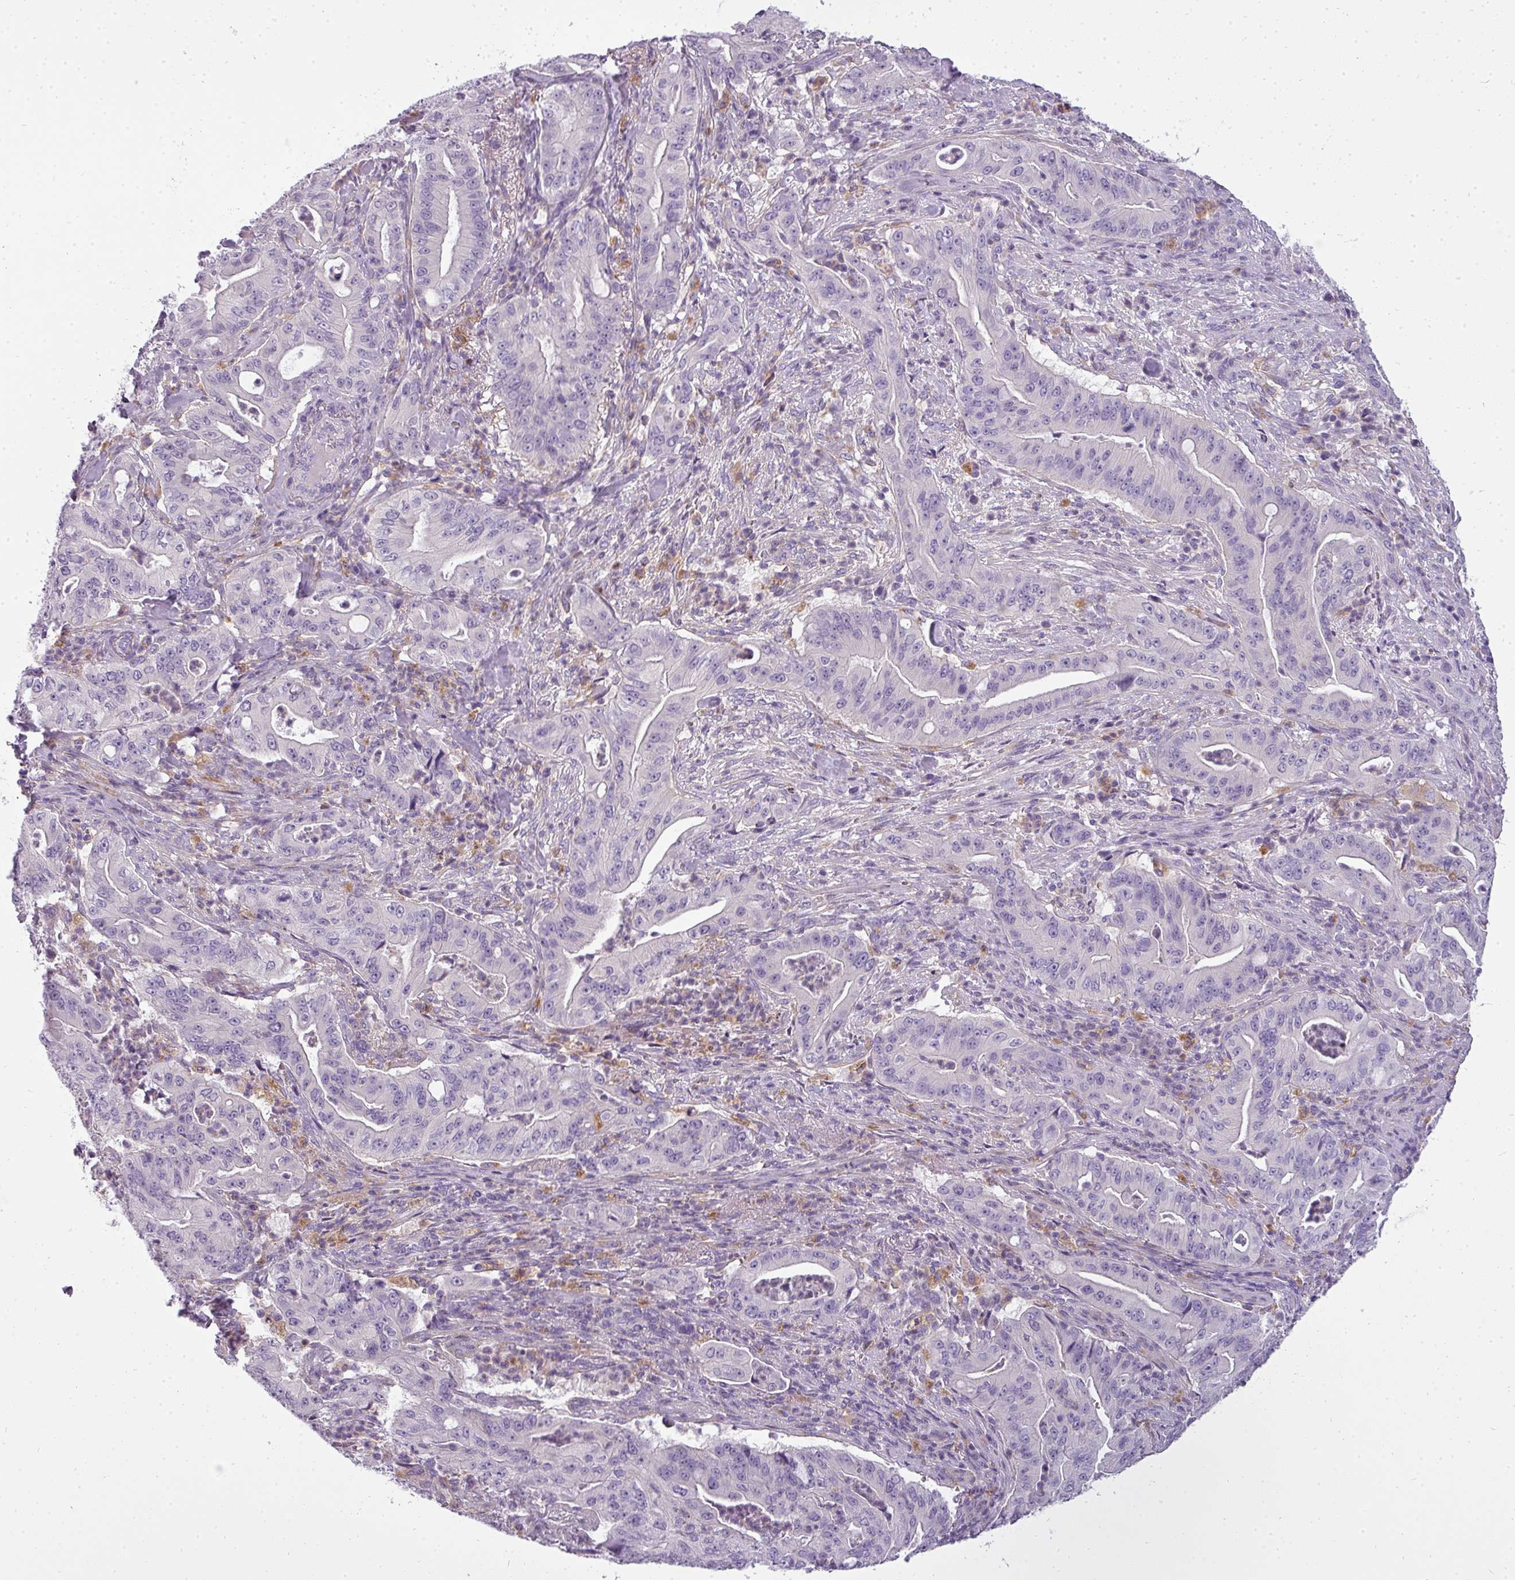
{"staining": {"intensity": "negative", "quantity": "none", "location": "none"}, "tissue": "pancreatic cancer", "cell_type": "Tumor cells", "image_type": "cancer", "snomed": [{"axis": "morphology", "description": "Adenocarcinoma, NOS"}, {"axis": "topography", "description": "Pancreas"}], "caption": "There is no significant positivity in tumor cells of pancreatic cancer.", "gene": "ATP6V1D", "patient": {"sex": "male", "age": 71}}